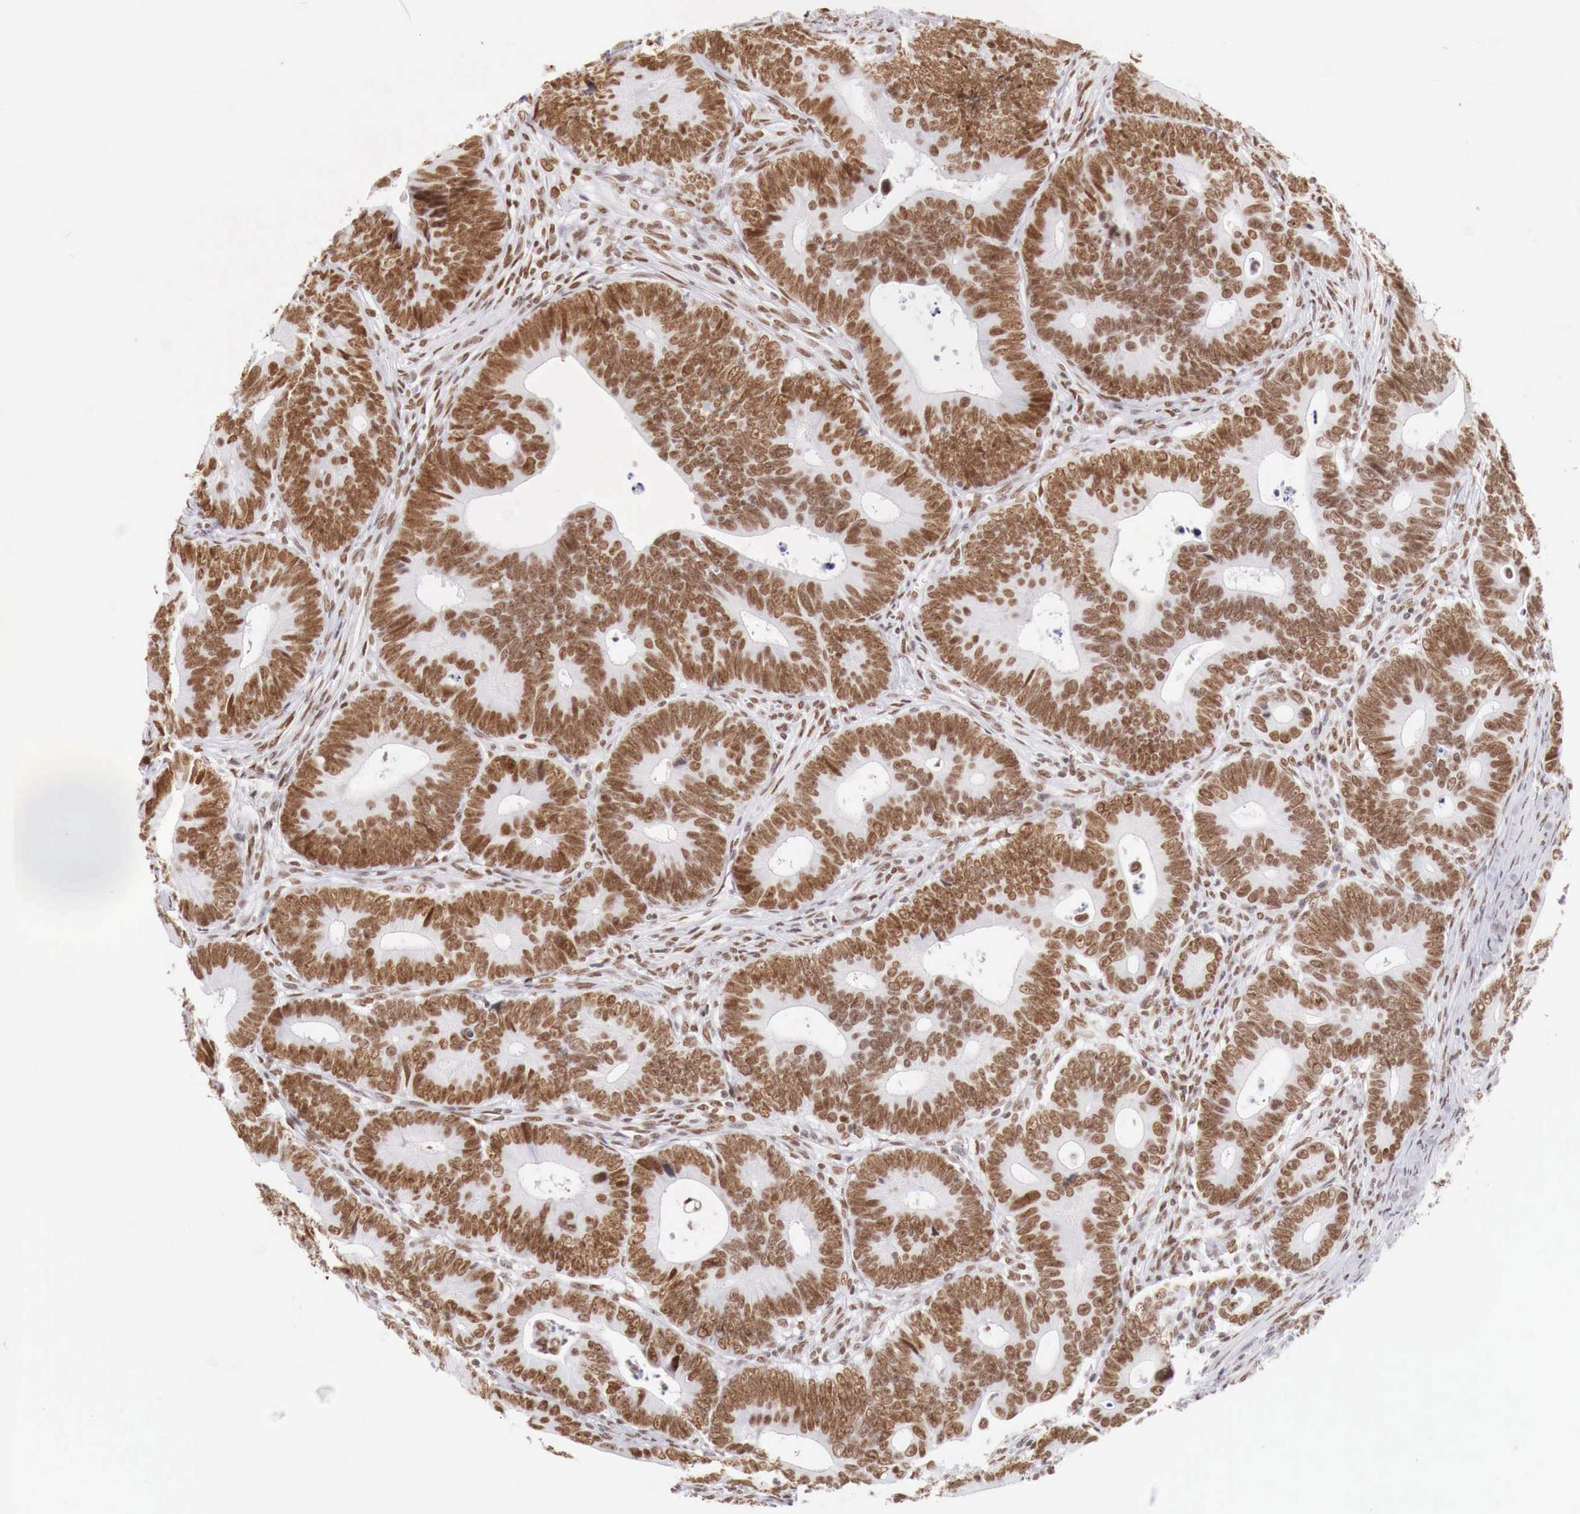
{"staining": {"intensity": "strong", "quantity": "25%-75%", "location": "nuclear"}, "tissue": "colorectal cancer", "cell_type": "Tumor cells", "image_type": "cancer", "snomed": [{"axis": "morphology", "description": "Adenocarcinoma, NOS"}, {"axis": "topography", "description": "Colon"}], "caption": "Protein staining exhibits strong nuclear staining in approximately 25%-75% of tumor cells in adenocarcinoma (colorectal).", "gene": "PHF14", "patient": {"sex": "female", "age": 78}}